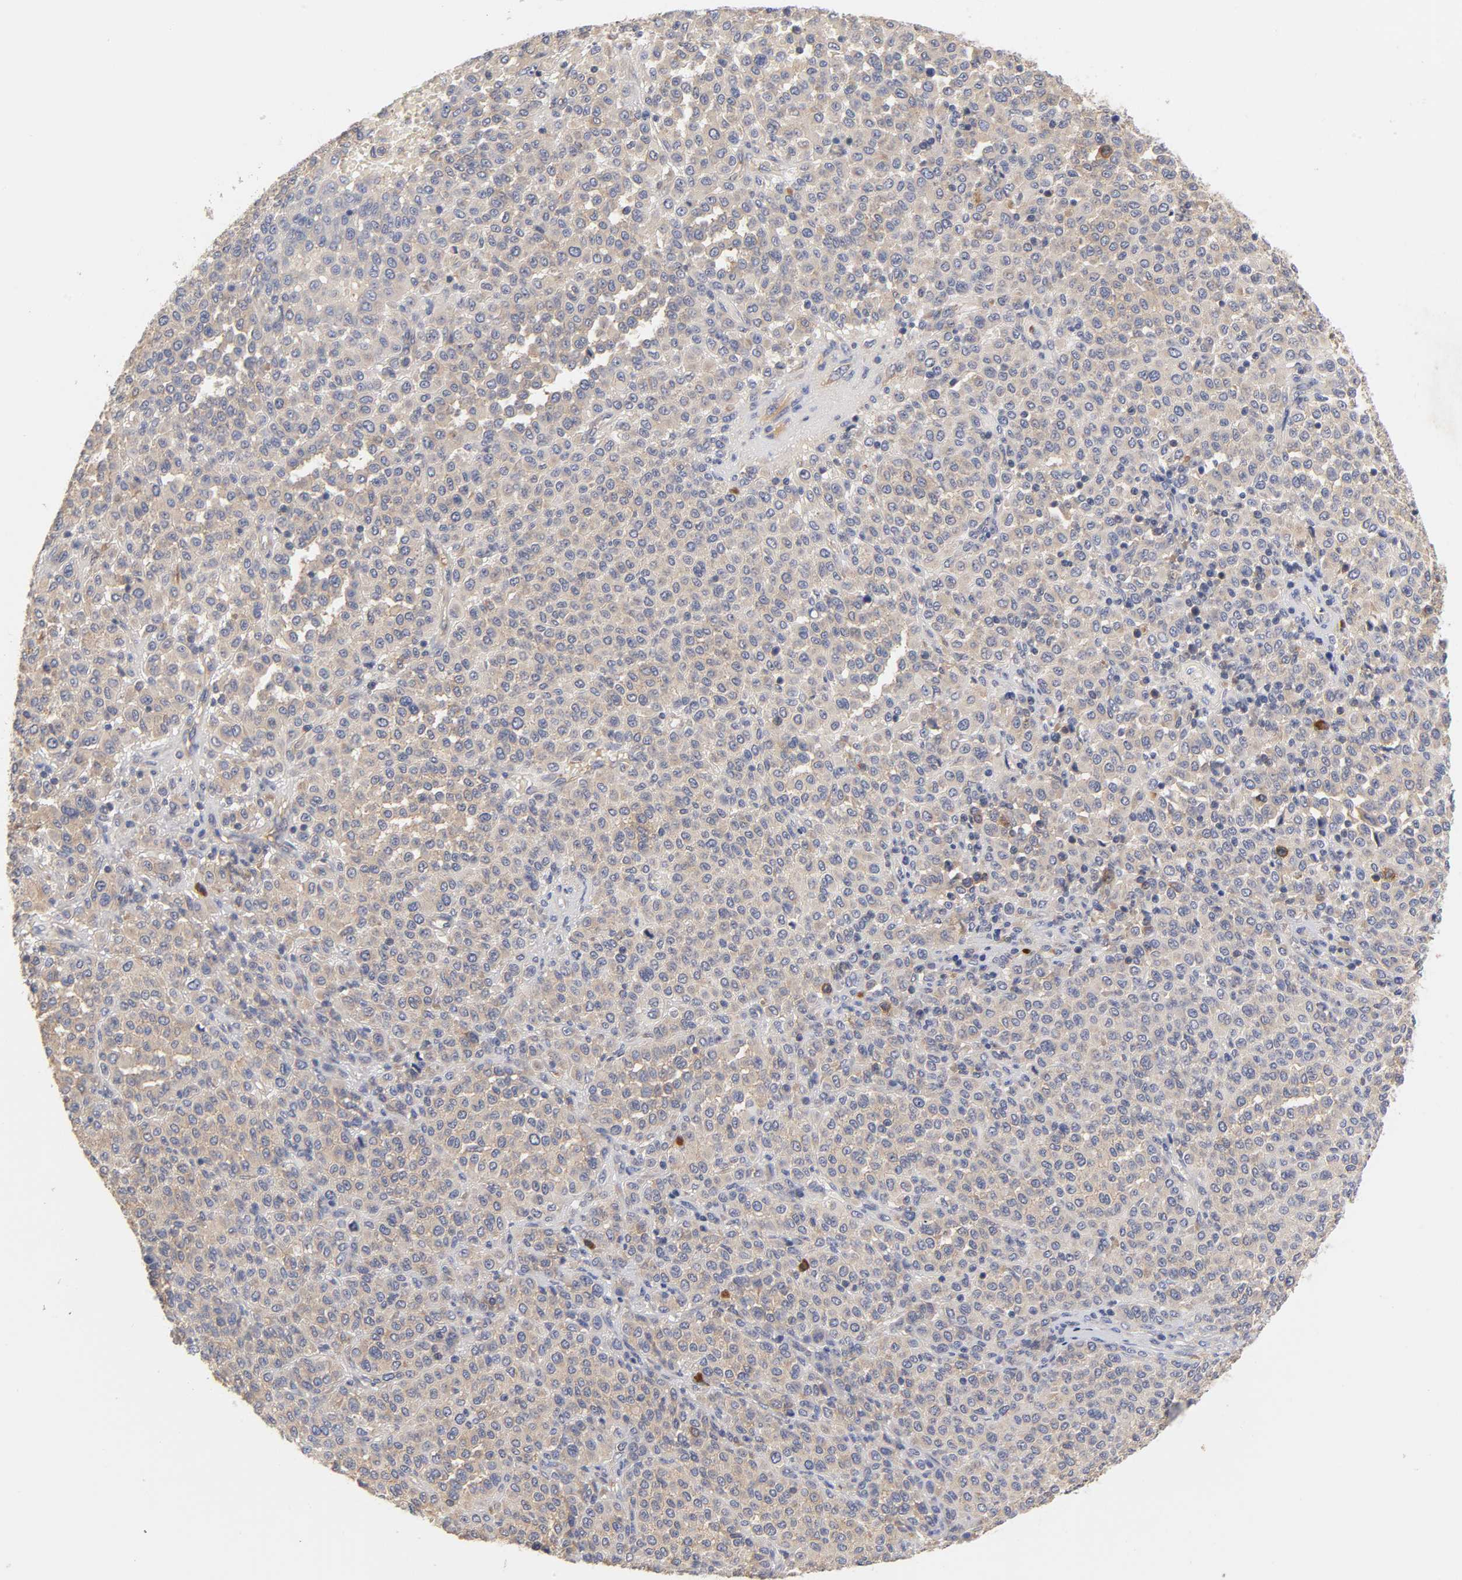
{"staining": {"intensity": "weak", "quantity": ">75%", "location": "cytoplasmic/membranous"}, "tissue": "melanoma", "cell_type": "Tumor cells", "image_type": "cancer", "snomed": [{"axis": "morphology", "description": "Malignant melanoma, Metastatic site"}, {"axis": "topography", "description": "Pancreas"}], "caption": "Immunohistochemistry (IHC) photomicrograph of neoplastic tissue: malignant melanoma (metastatic site) stained using IHC exhibits low levels of weak protein expression localized specifically in the cytoplasmic/membranous of tumor cells, appearing as a cytoplasmic/membranous brown color.", "gene": "RPS29", "patient": {"sex": "female", "age": 30}}